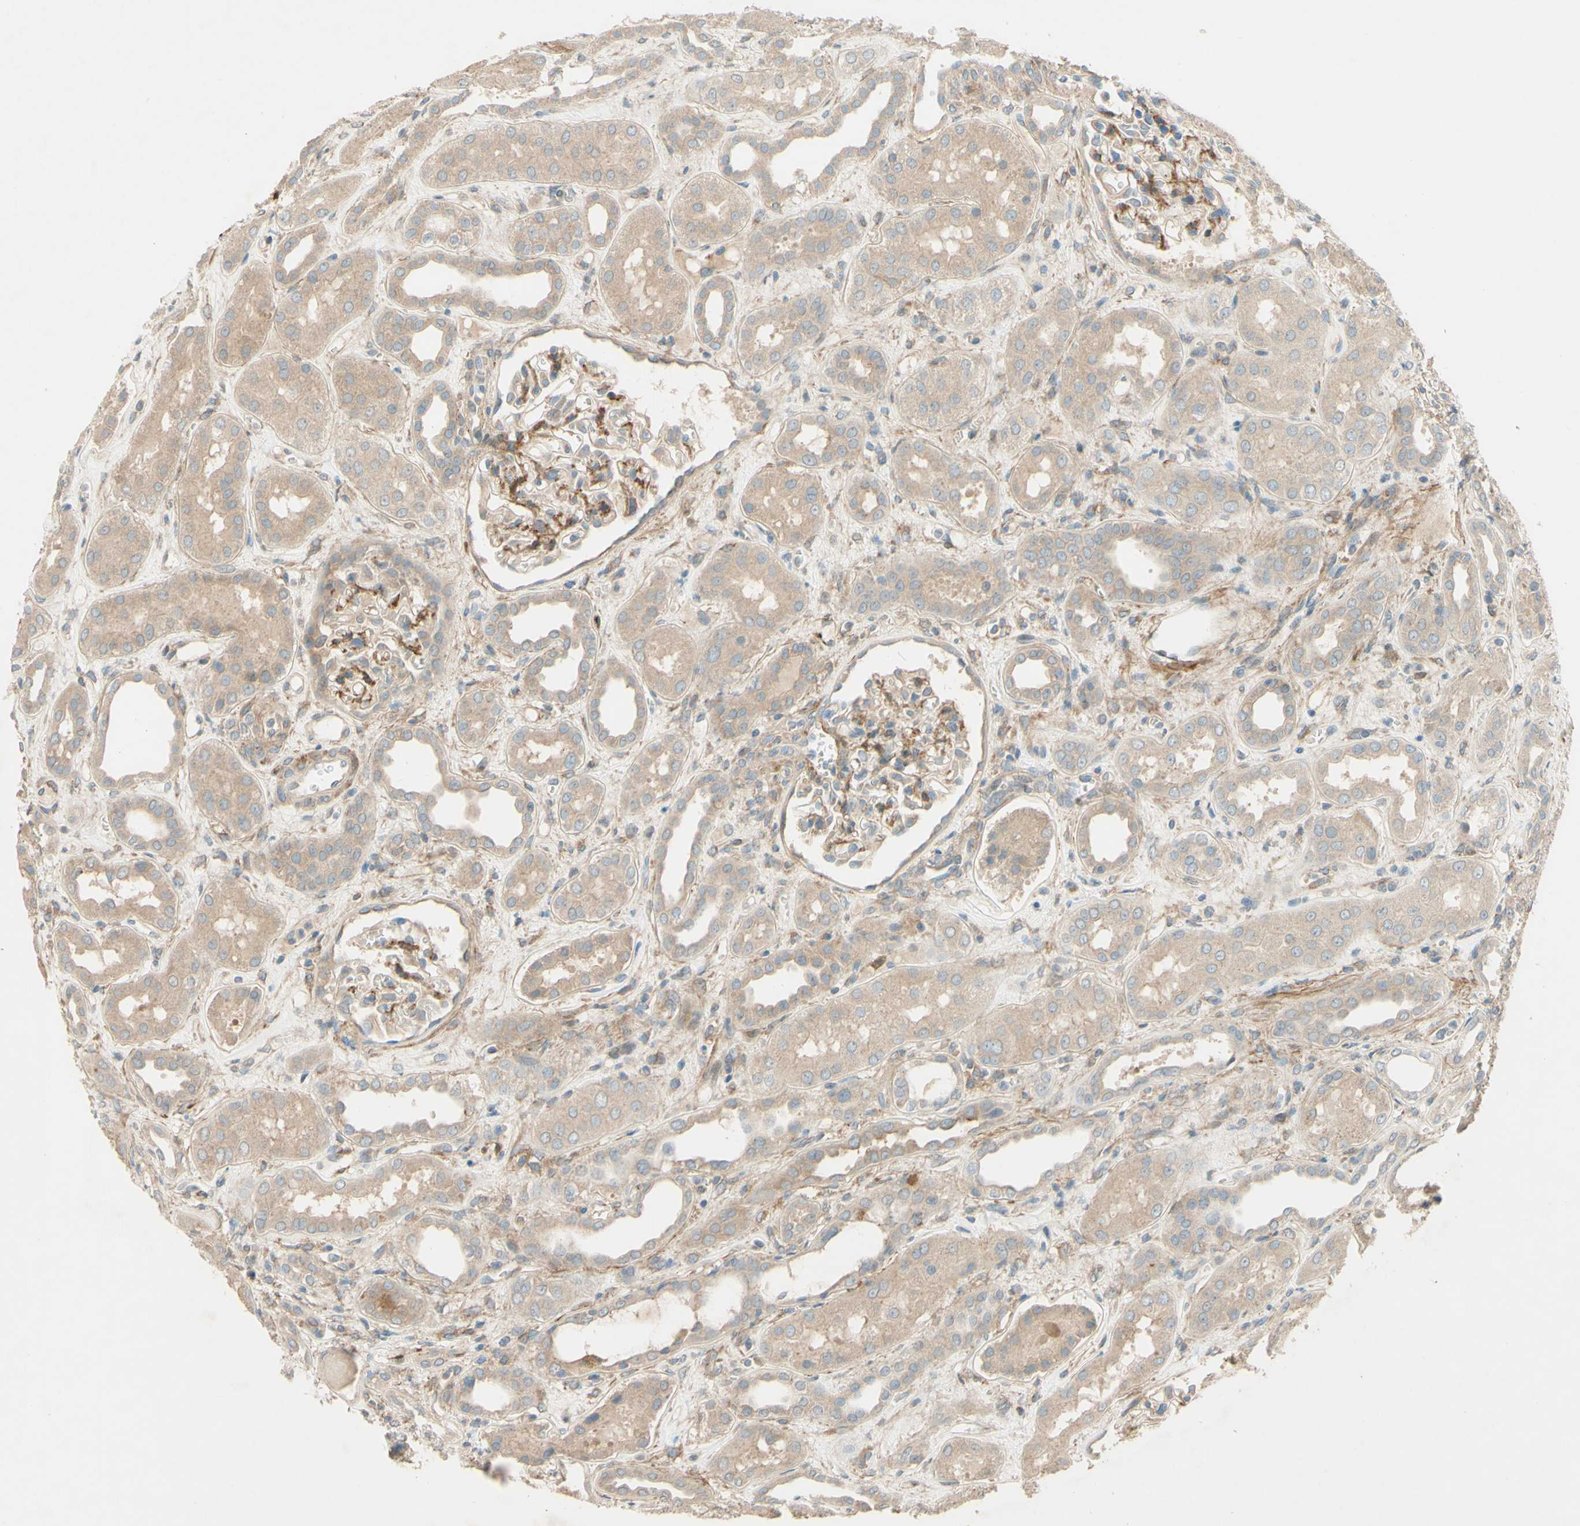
{"staining": {"intensity": "moderate", "quantity": "25%-75%", "location": "cytoplasmic/membranous"}, "tissue": "kidney", "cell_type": "Cells in glomeruli", "image_type": "normal", "snomed": [{"axis": "morphology", "description": "Normal tissue, NOS"}, {"axis": "topography", "description": "Kidney"}], "caption": "Protein staining reveals moderate cytoplasmic/membranous positivity in approximately 25%-75% of cells in glomeruli in unremarkable kidney.", "gene": "ADAM17", "patient": {"sex": "male", "age": 59}}